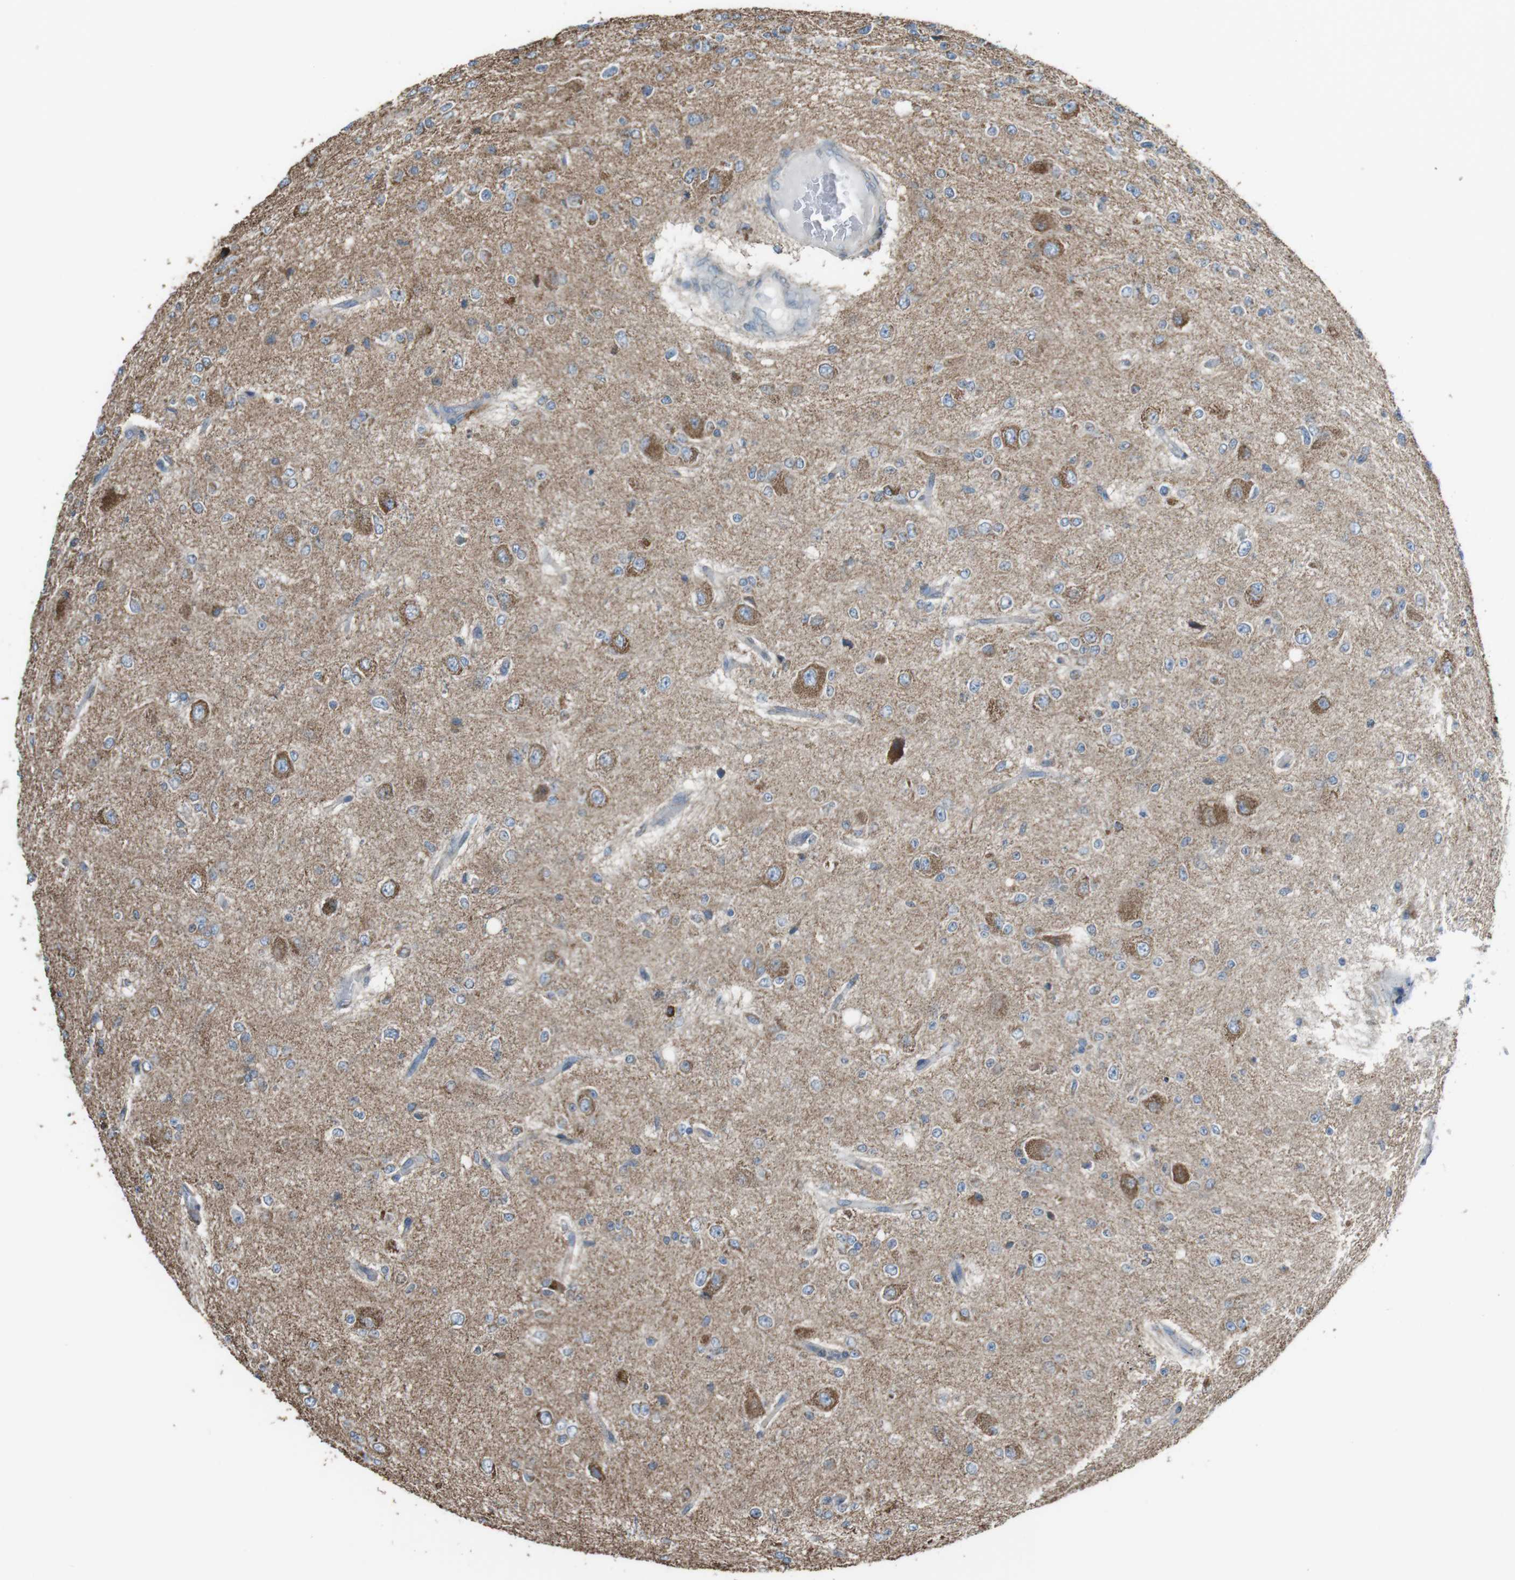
{"staining": {"intensity": "weak", "quantity": ">75%", "location": "cytoplasmic/membranous"}, "tissue": "glioma", "cell_type": "Tumor cells", "image_type": "cancer", "snomed": [{"axis": "morphology", "description": "Glioma, malignant, High grade"}, {"axis": "topography", "description": "pancreas cauda"}], "caption": "Brown immunohistochemical staining in human malignant glioma (high-grade) reveals weak cytoplasmic/membranous expression in about >75% of tumor cells. The staining was performed using DAB (3,3'-diaminobenzidine), with brown indicating positive protein expression. Nuclei are stained blue with hematoxylin.", "gene": "CISD2", "patient": {"sex": "male", "age": 60}}